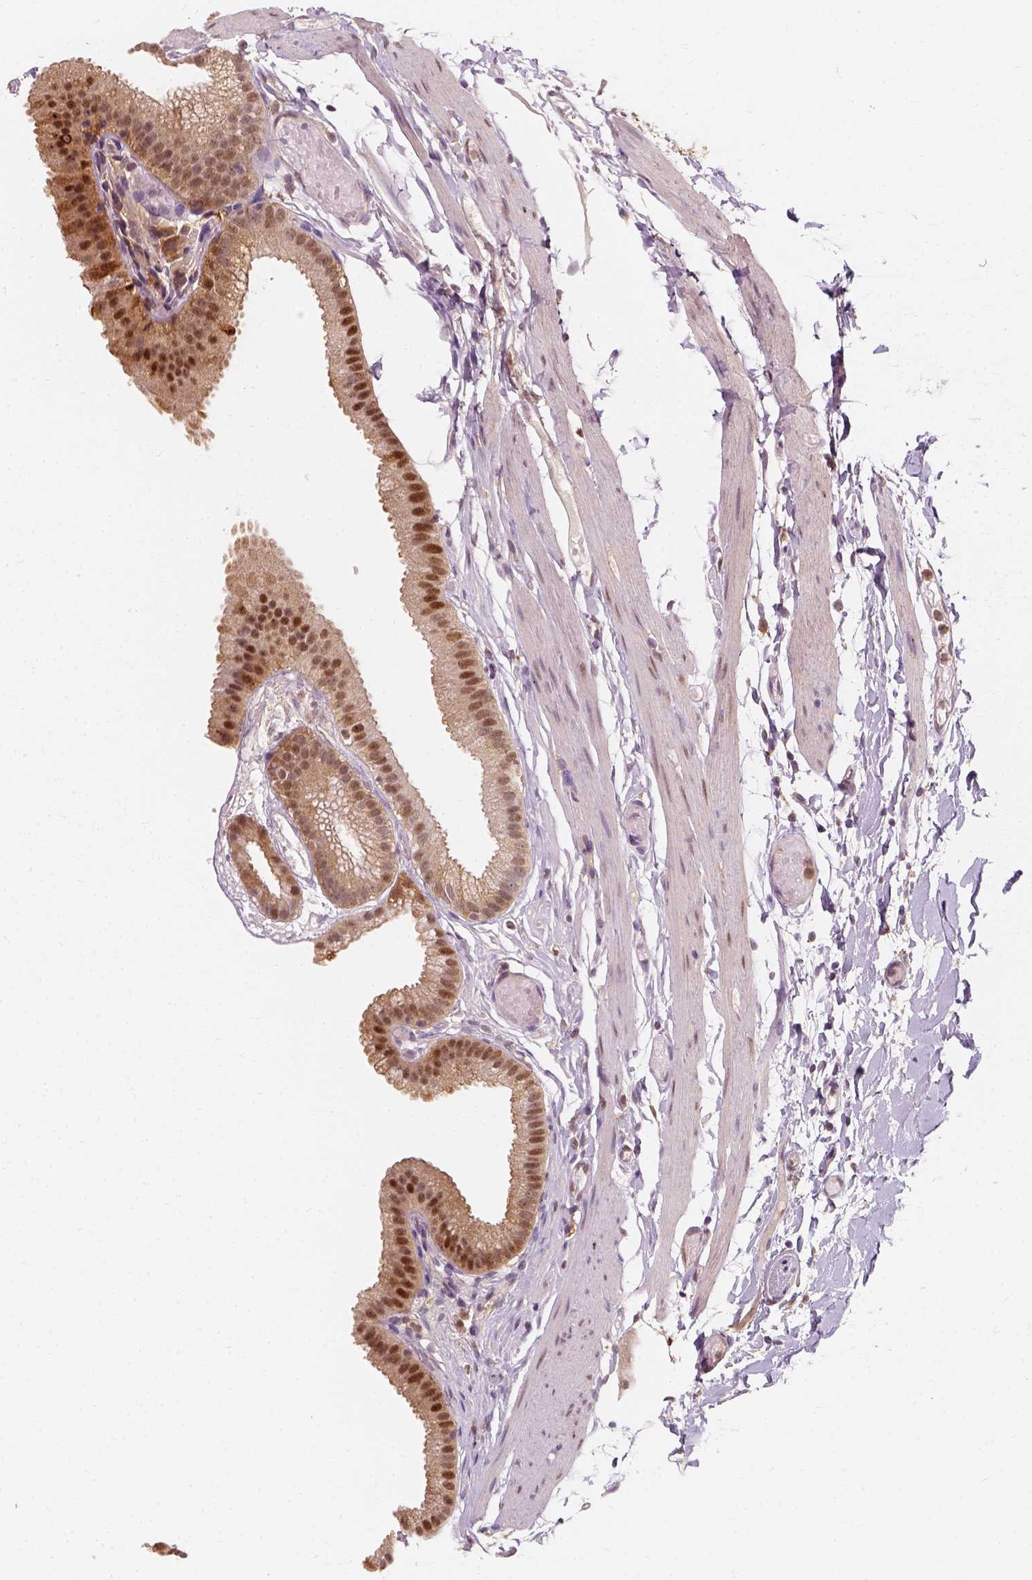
{"staining": {"intensity": "moderate", "quantity": ">75%", "location": "cytoplasmic/membranous"}, "tissue": "gallbladder", "cell_type": "Glandular cells", "image_type": "normal", "snomed": [{"axis": "morphology", "description": "Normal tissue, NOS"}, {"axis": "topography", "description": "Gallbladder"}], "caption": "High-magnification brightfield microscopy of benign gallbladder stained with DAB (brown) and counterstained with hematoxylin (blue). glandular cells exhibit moderate cytoplasmic/membranous positivity is present in approximately>75% of cells.", "gene": "SQSTM1", "patient": {"sex": "female", "age": 45}}